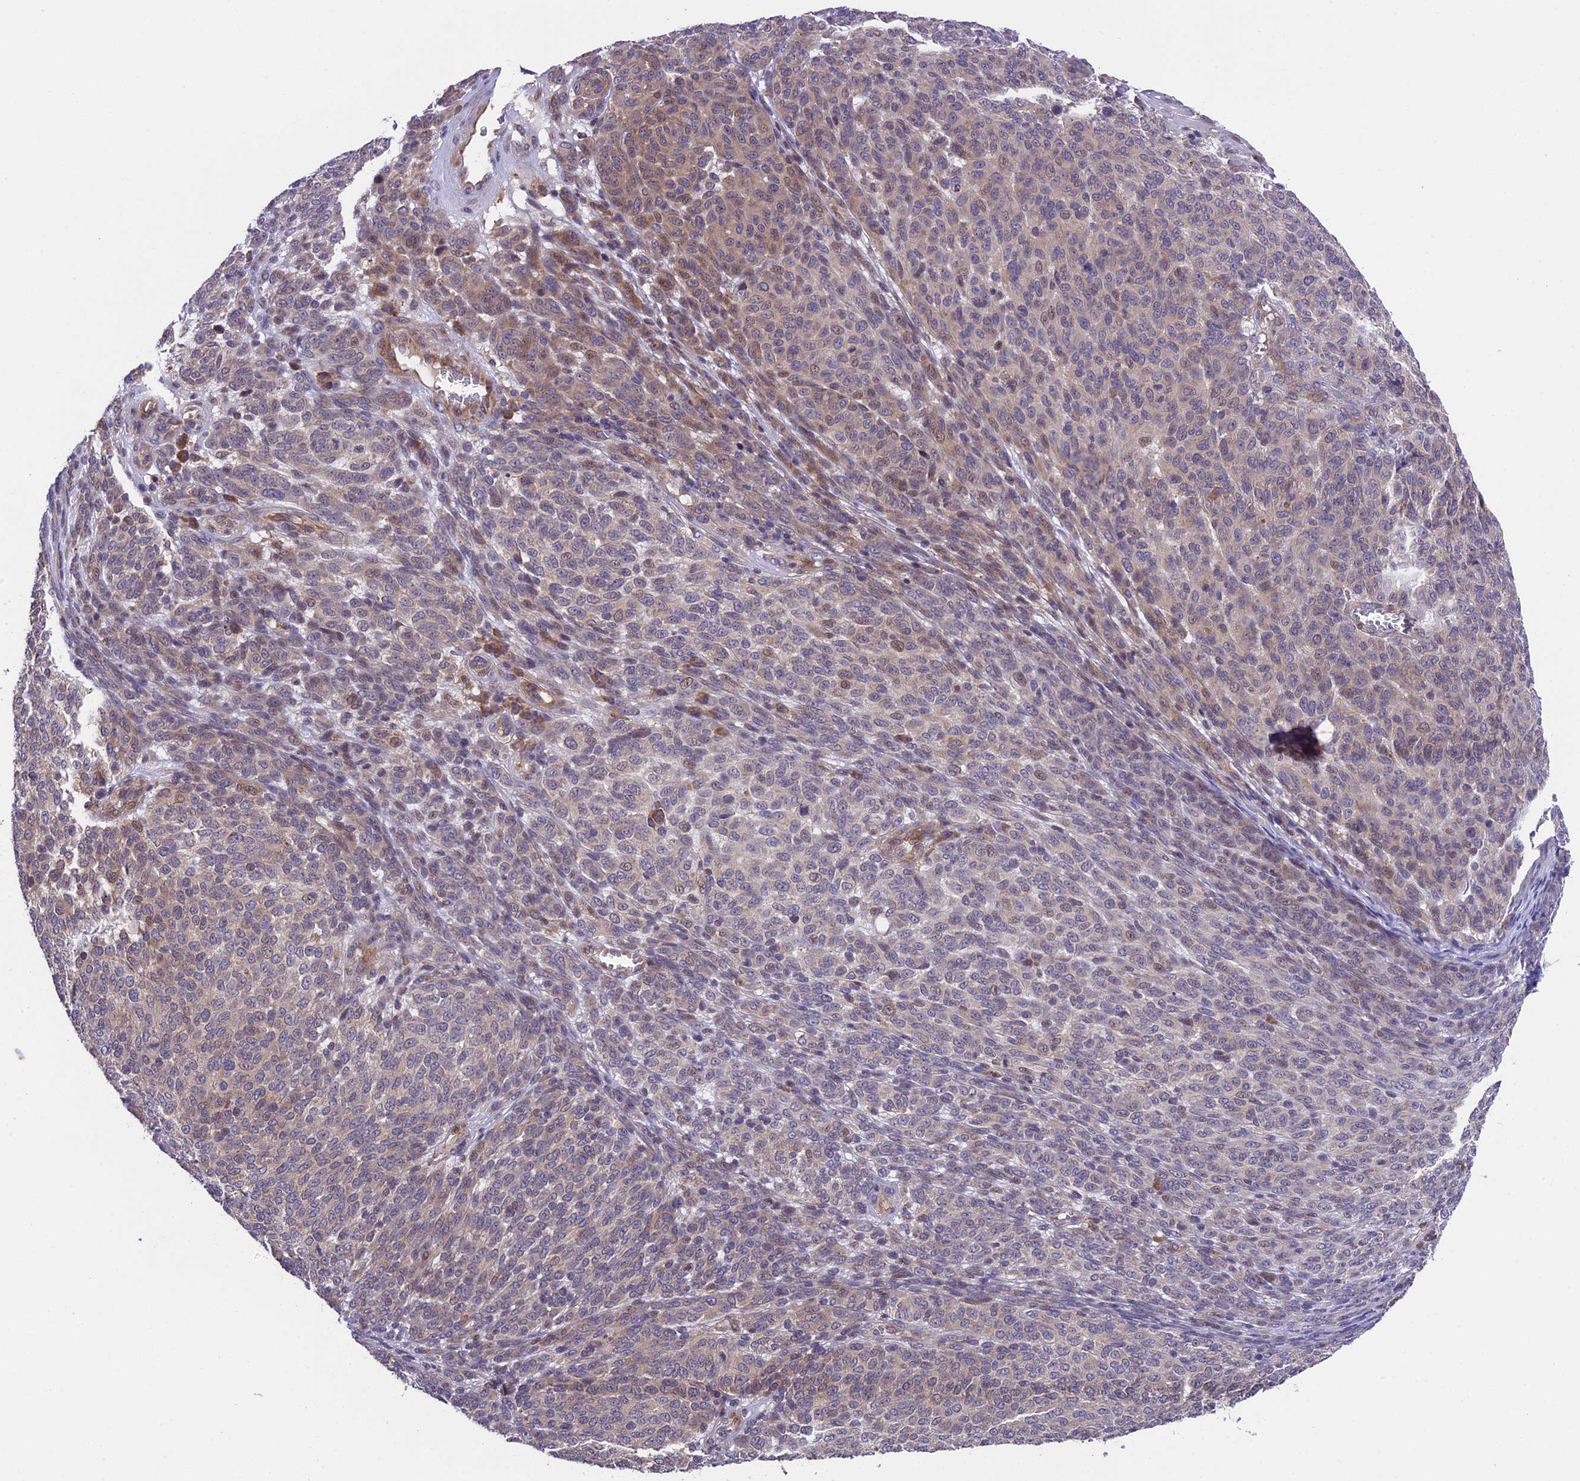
{"staining": {"intensity": "moderate", "quantity": "<25%", "location": "cytoplasmic/membranous,nuclear"}, "tissue": "melanoma", "cell_type": "Tumor cells", "image_type": "cancer", "snomed": [{"axis": "morphology", "description": "Malignant melanoma, NOS"}, {"axis": "topography", "description": "Skin"}], "caption": "Brown immunohistochemical staining in malignant melanoma displays moderate cytoplasmic/membranous and nuclear positivity in about <25% of tumor cells.", "gene": "ABCC10", "patient": {"sex": "male", "age": 49}}